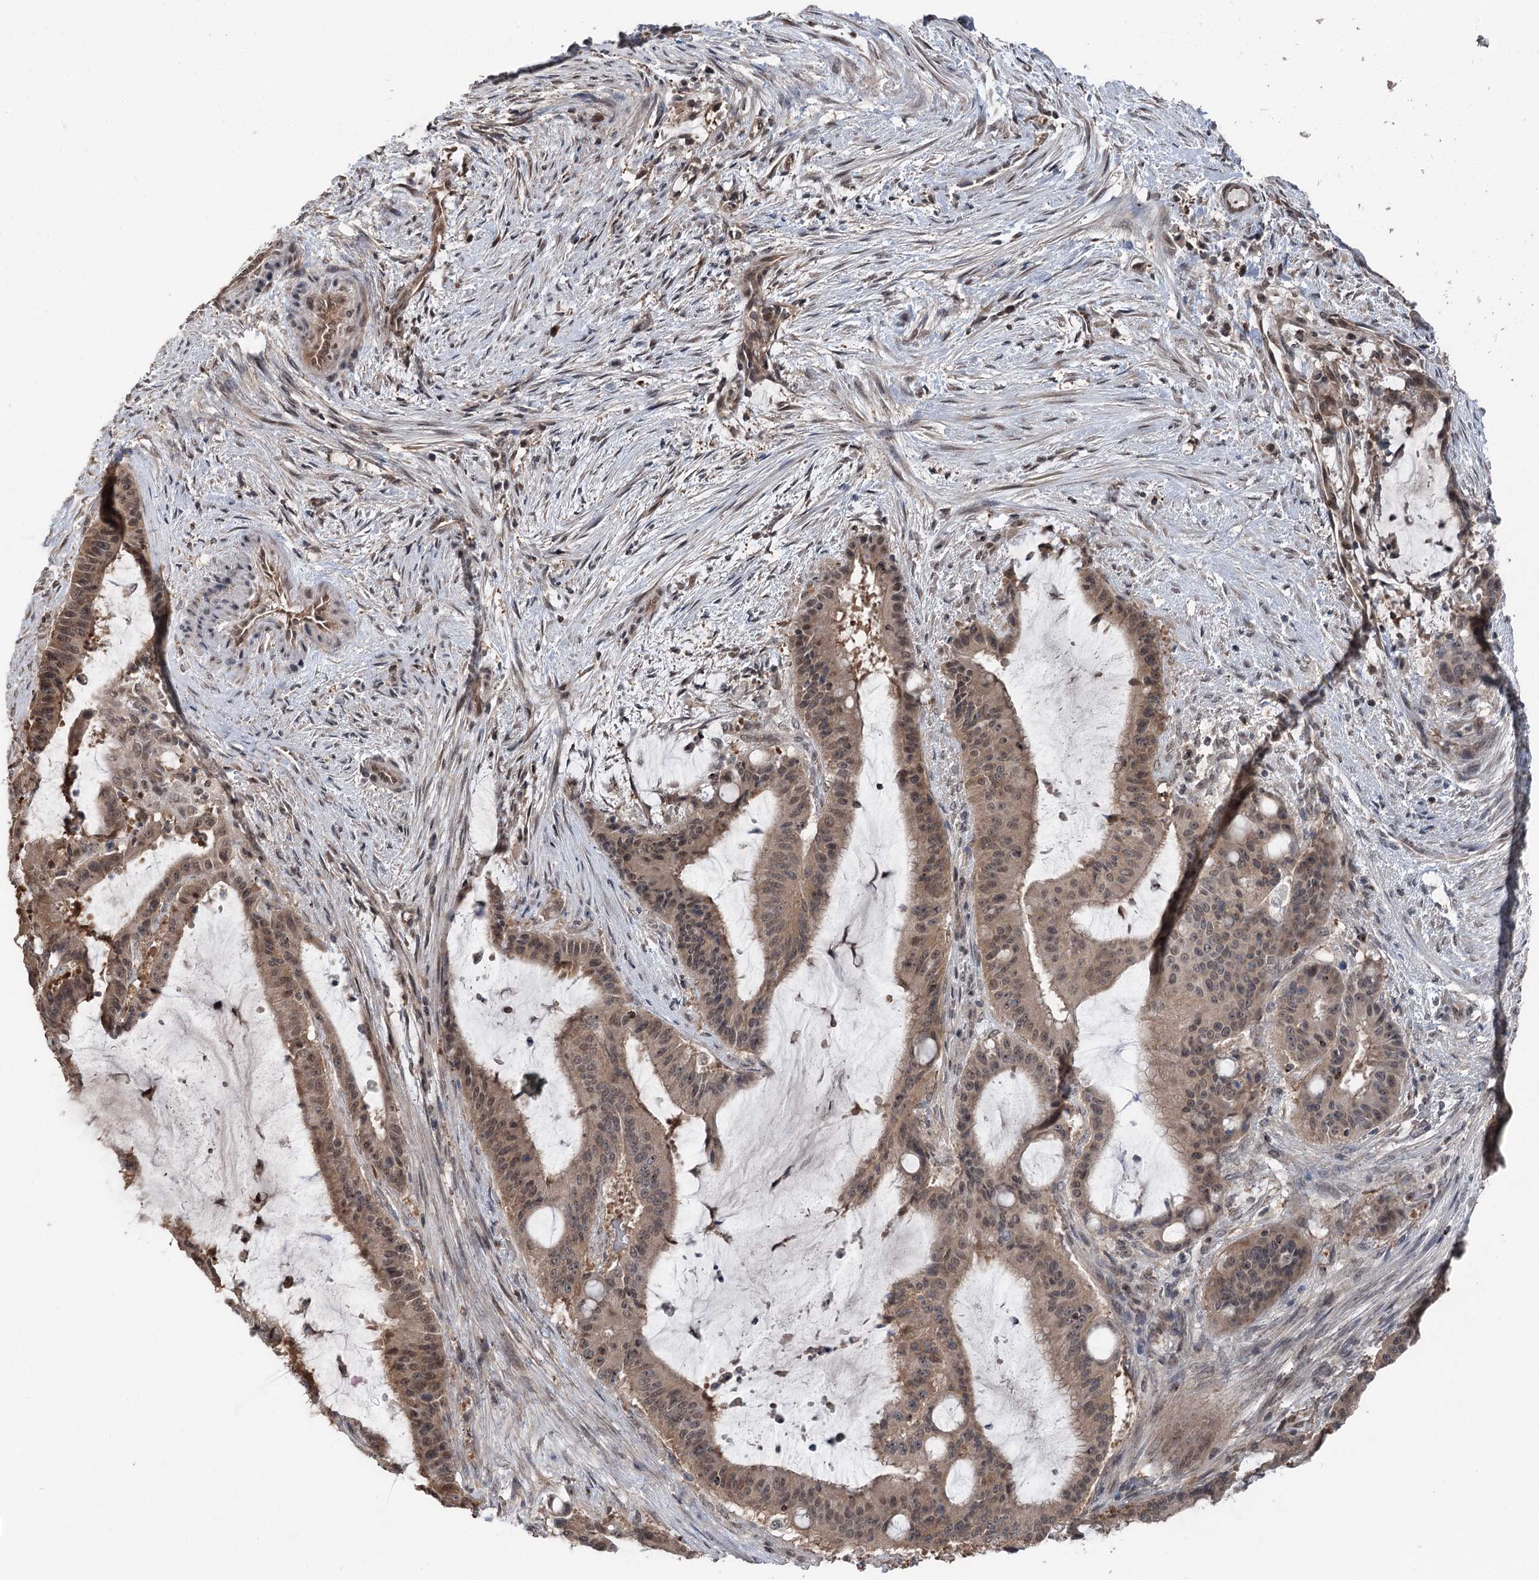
{"staining": {"intensity": "moderate", "quantity": ">75%", "location": "cytoplasmic/membranous,nuclear"}, "tissue": "liver cancer", "cell_type": "Tumor cells", "image_type": "cancer", "snomed": [{"axis": "morphology", "description": "Normal tissue, NOS"}, {"axis": "morphology", "description": "Cholangiocarcinoma"}, {"axis": "topography", "description": "Liver"}, {"axis": "topography", "description": "Peripheral nerve tissue"}], "caption": "Human cholangiocarcinoma (liver) stained with a brown dye displays moderate cytoplasmic/membranous and nuclear positive staining in about >75% of tumor cells.", "gene": "CCSER2", "patient": {"sex": "female", "age": 73}}